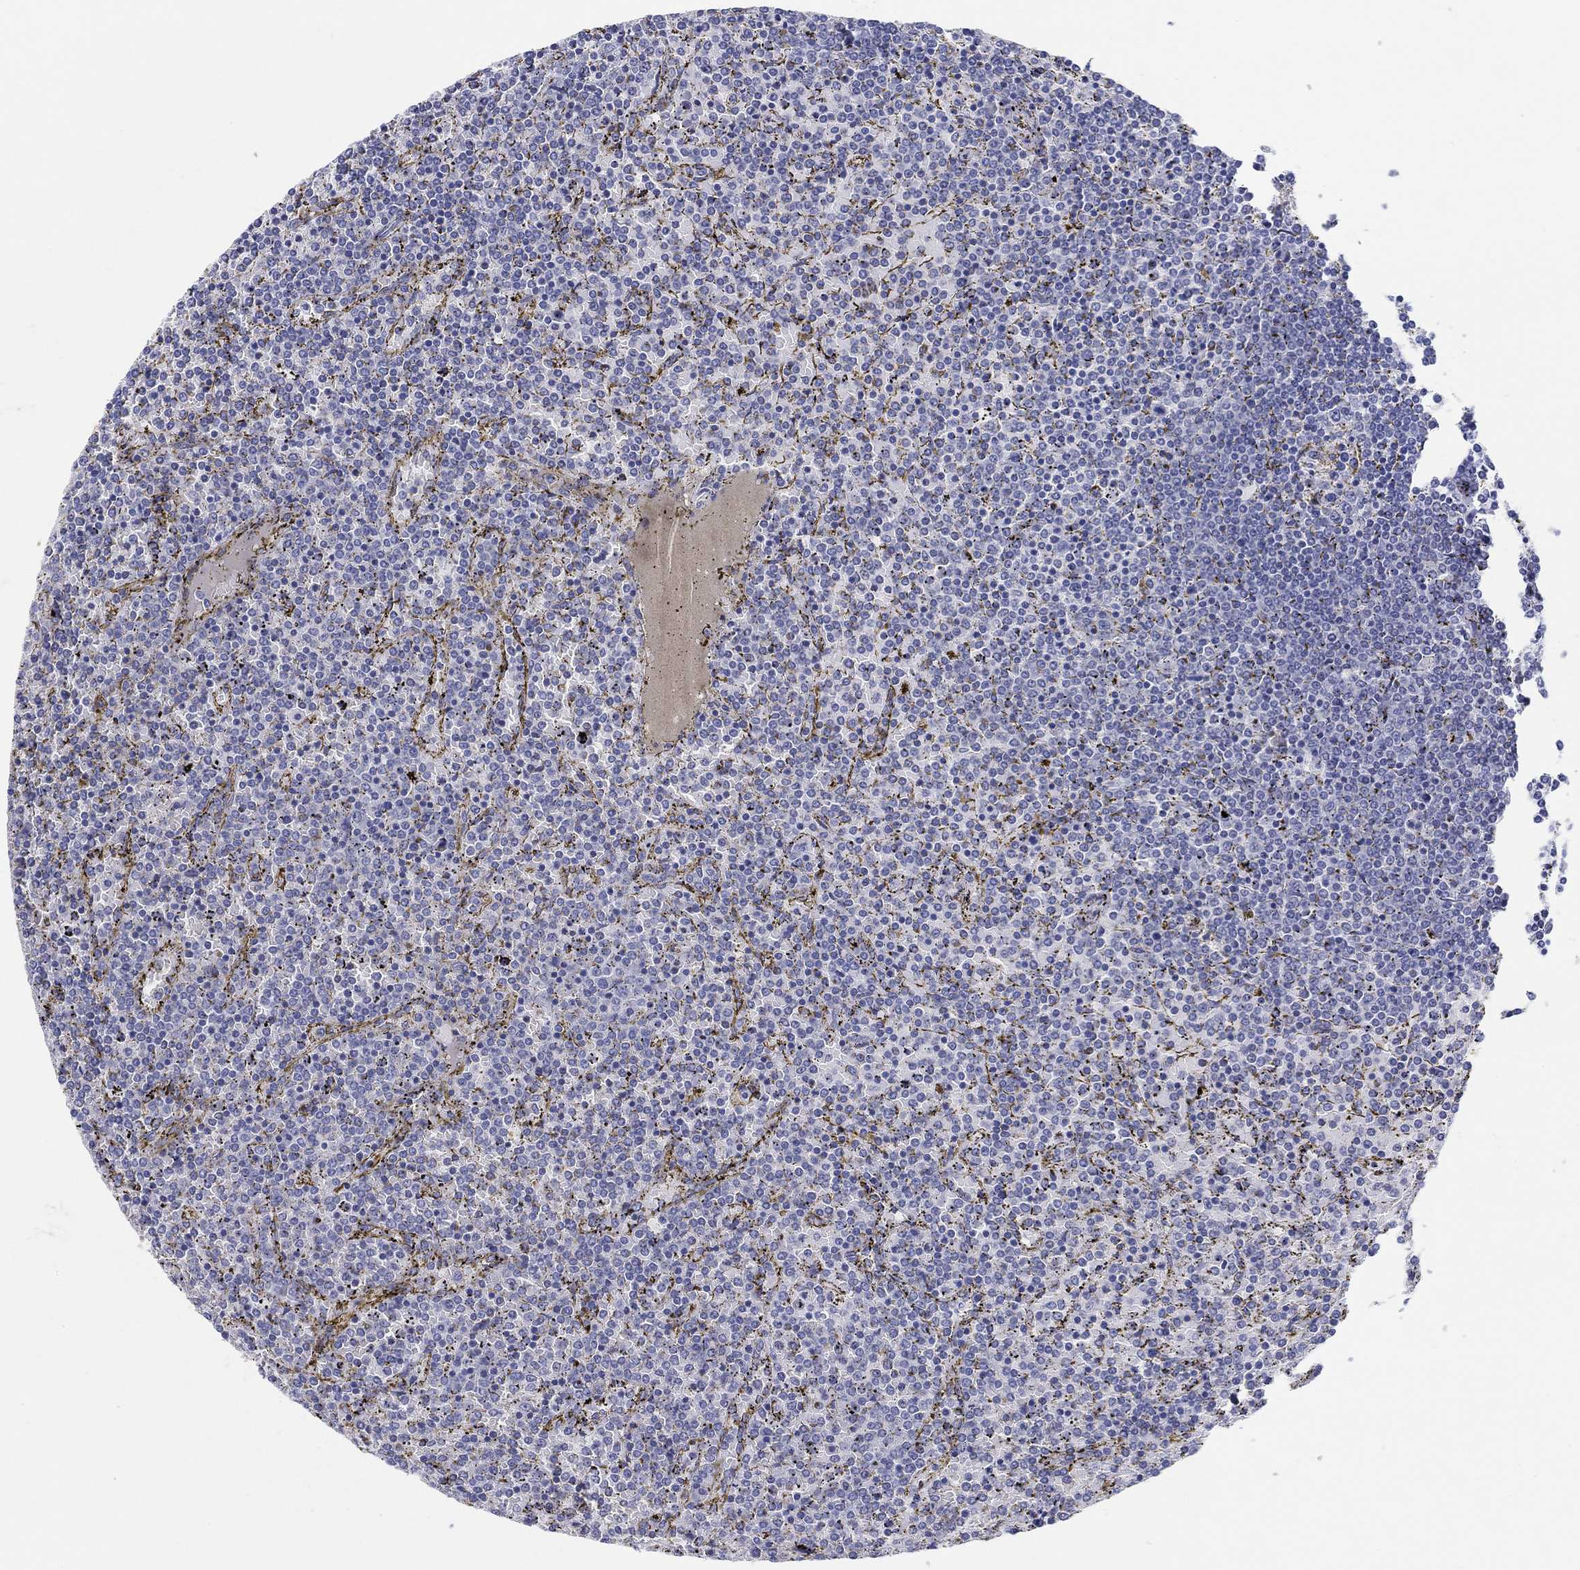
{"staining": {"intensity": "negative", "quantity": "none", "location": "none"}, "tissue": "lymphoma", "cell_type": "Tumor cells", "image_type": "cancer", "snomed": [{"axis": "morphology", "description": "Malignant lymphoma, non-Hodgkin's type, Low grade"}, {"axis": "topography", "description": "Spleen"}], "caption": "Immunohistochemistry histopathology image of neoplastic tissue: human low-grade malignant lymphoma, non-Hodgkin's type stained with DAB displays no significant protein positivity in tumor cells.", "gene": "HAPLN4", "patient": {"sex": "female", "age": 77}}